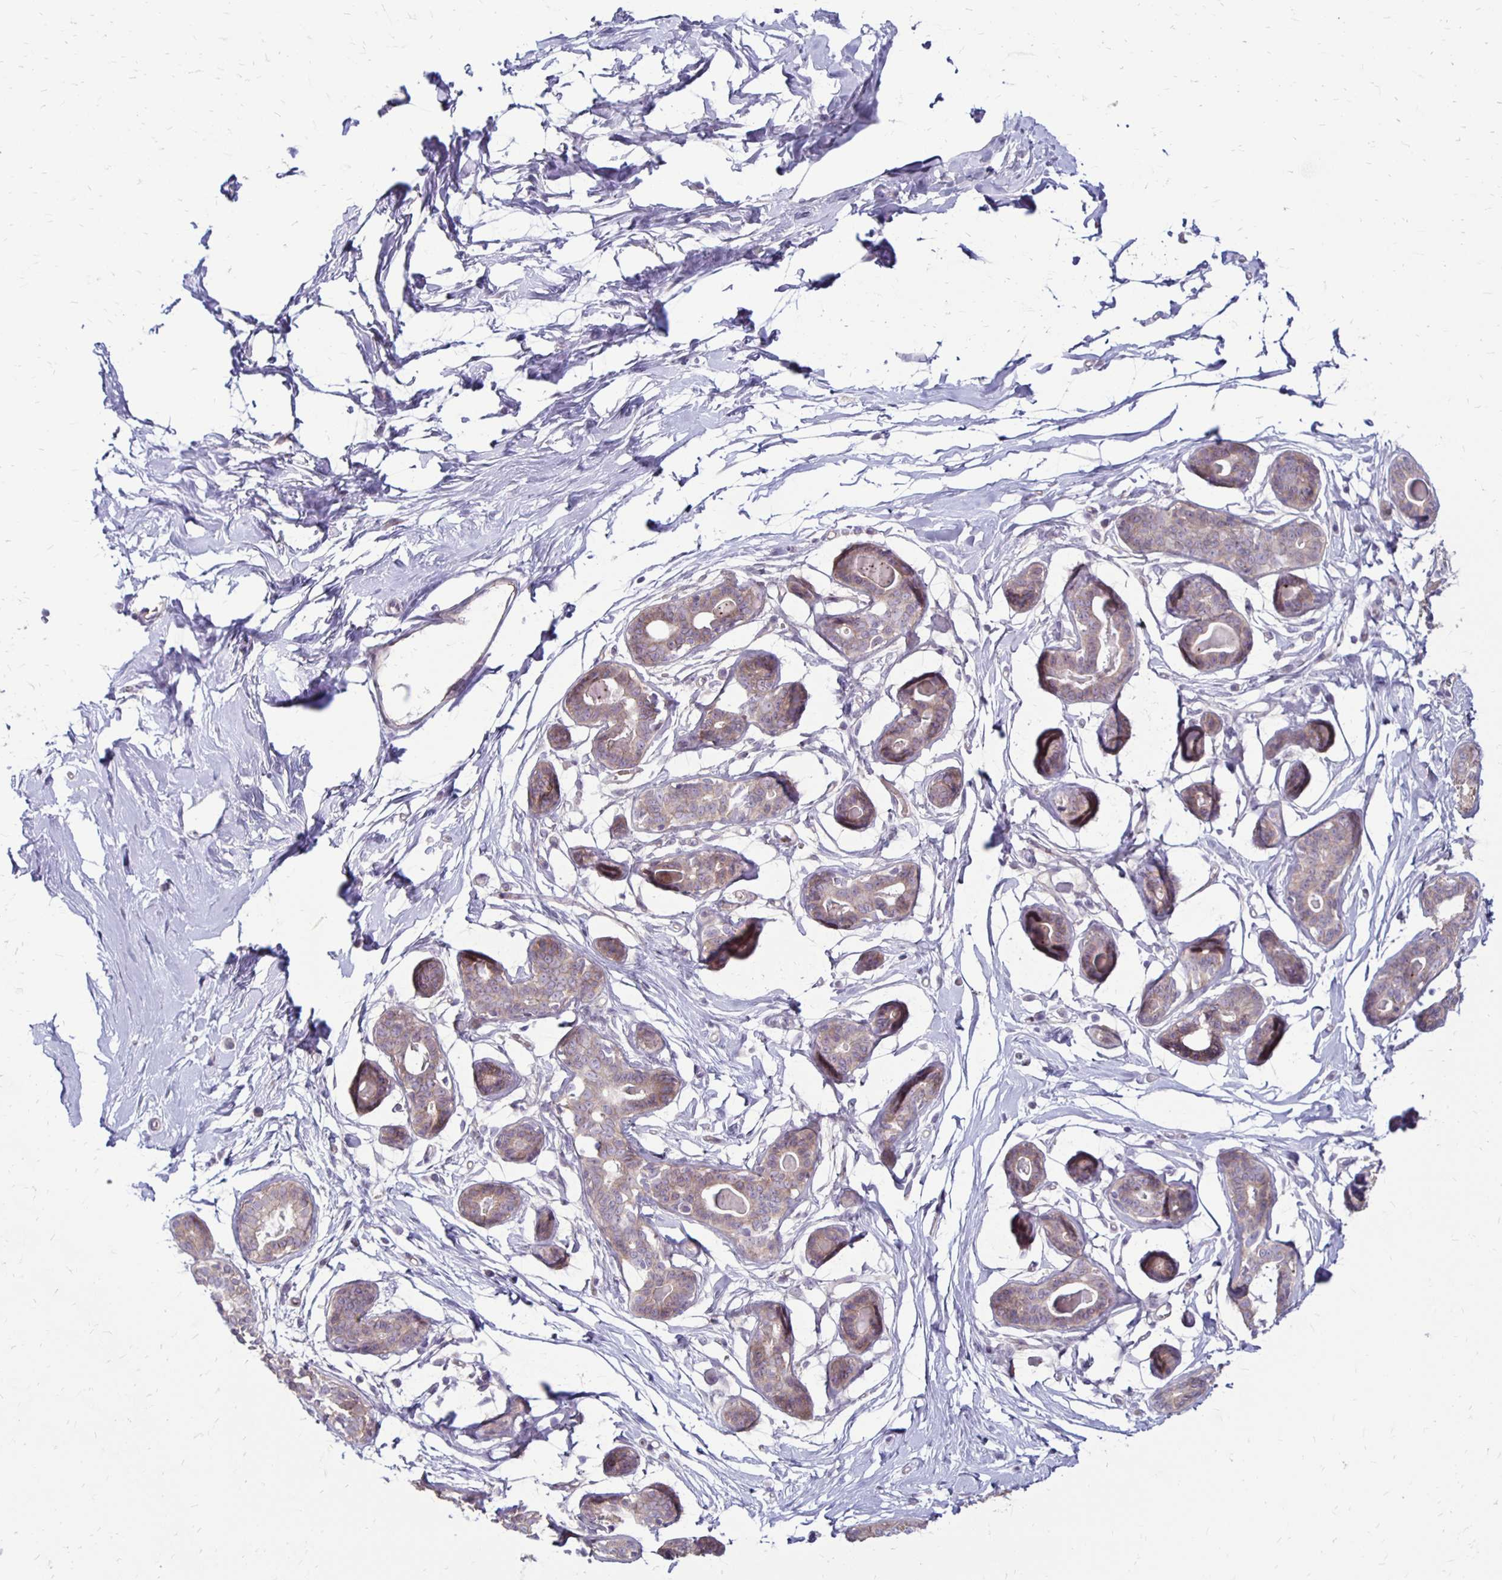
{"staining": {"intensity": "negative", "quantity": "none", "location": "none"}, "tissue": "breast", "cell_type": "Adipocytes", "image_type": "normal", "snomed": [{"axis": "morphology", "description": "Normal tissue, NOS"}, {"axis": "topography", "description": "Breast"}], "caption": "Photomicrograph shows no protein staining in adipocytes of unremarkable breast.", "gene": "KATNBL1", "patient": {"sex": "female", "age": 45}}